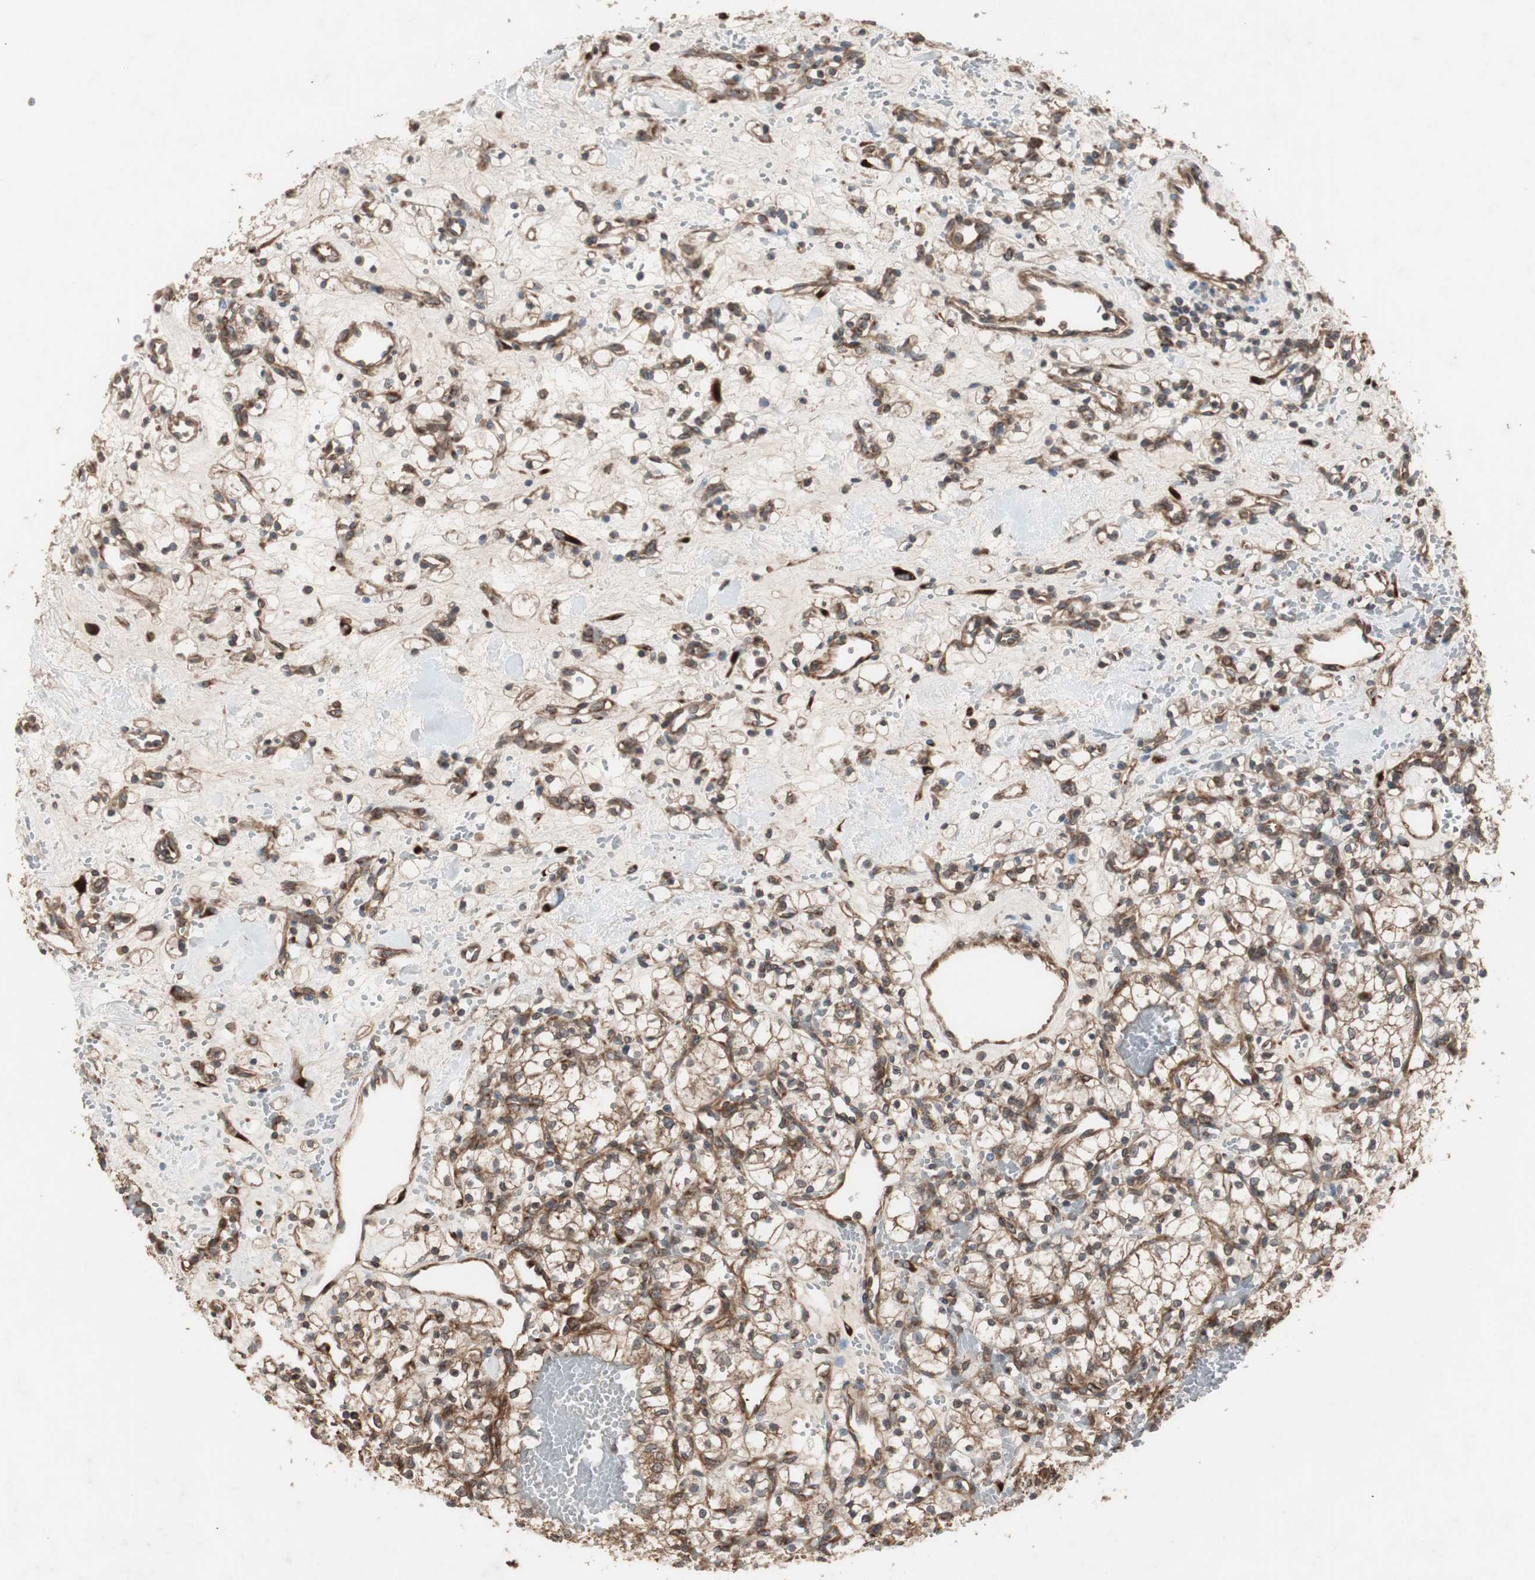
{"staining": {"intensity": "moderate", "quantity": ">75%", "location": "cytoplasmic/membranous"}, "tissue": "renal cancer", "cell_type": "Tumor cells", "image_type": "cancer", "snomed": [{"axis": "morphology", "description": "Adenocarcinoma, NOS"}, {"axis": "topography", "description": "Kidney"}], "caption": "DAB immunohistochemical staining of renal cancer (adenocarcinoma) displays moderate cytoplasmic/membranous protein positivity in about >75% of tumor cells.", "gene": "LZTS1", "patient": {"sex": "female", "age": 60}}